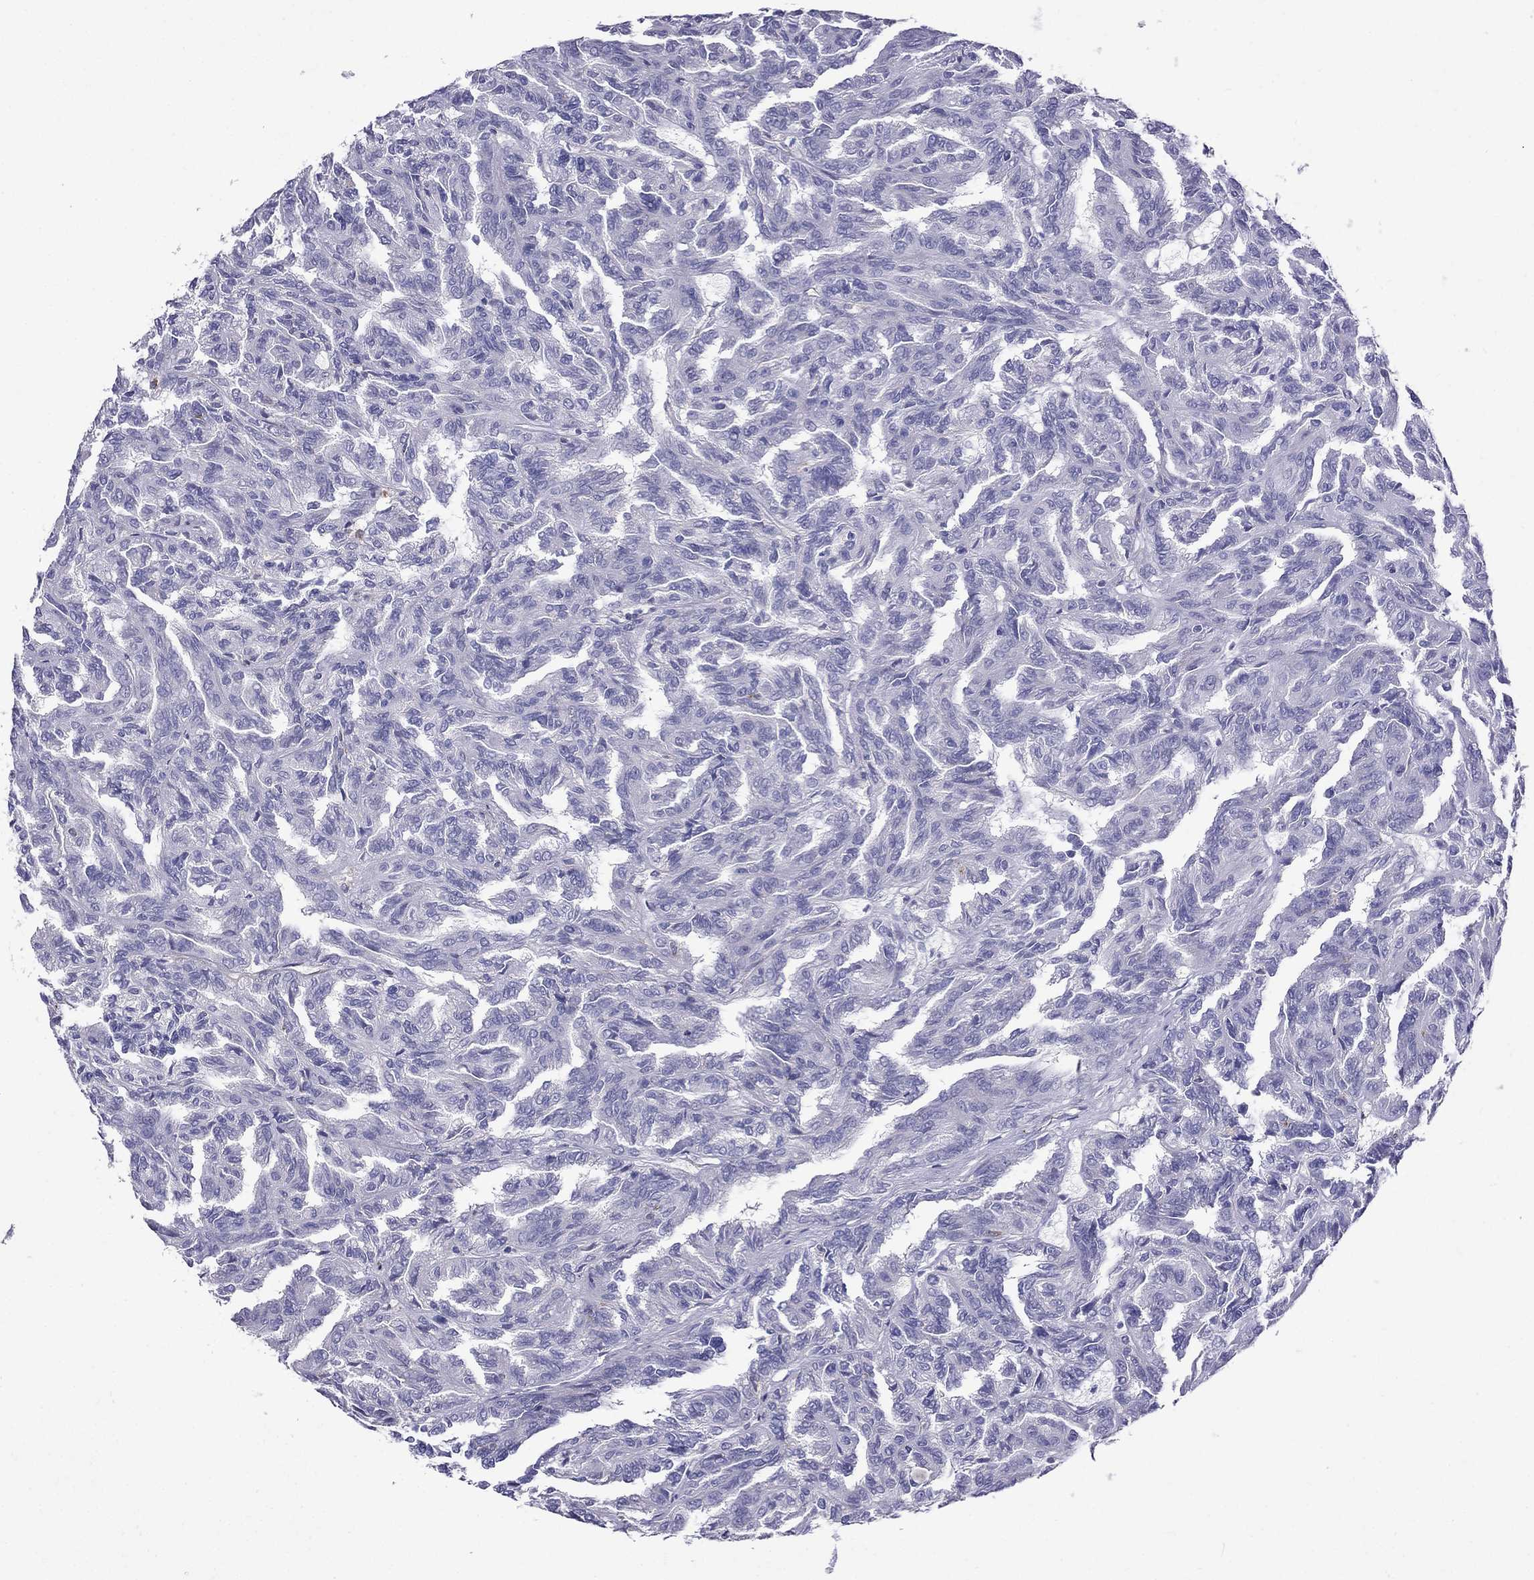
{"staining": {"intensity": "negative", "quantity": "none", "location": "none"}, "tissue": "renal cancer", "cell_type": "Tumor cells", "image_type": "cancer", "snomed": [{"axis": "morphology", "description": "Adenocarcinoma, NOS"}, {"axis": "topography", "description": "Kidney"}], "caption": "This is an immunohistochemistry micrograph of human adenocarcinoma (renal). There is no staining in tumor cells.", "gene": "GNAL", "patient": {"sex": "male", "age": 79}}